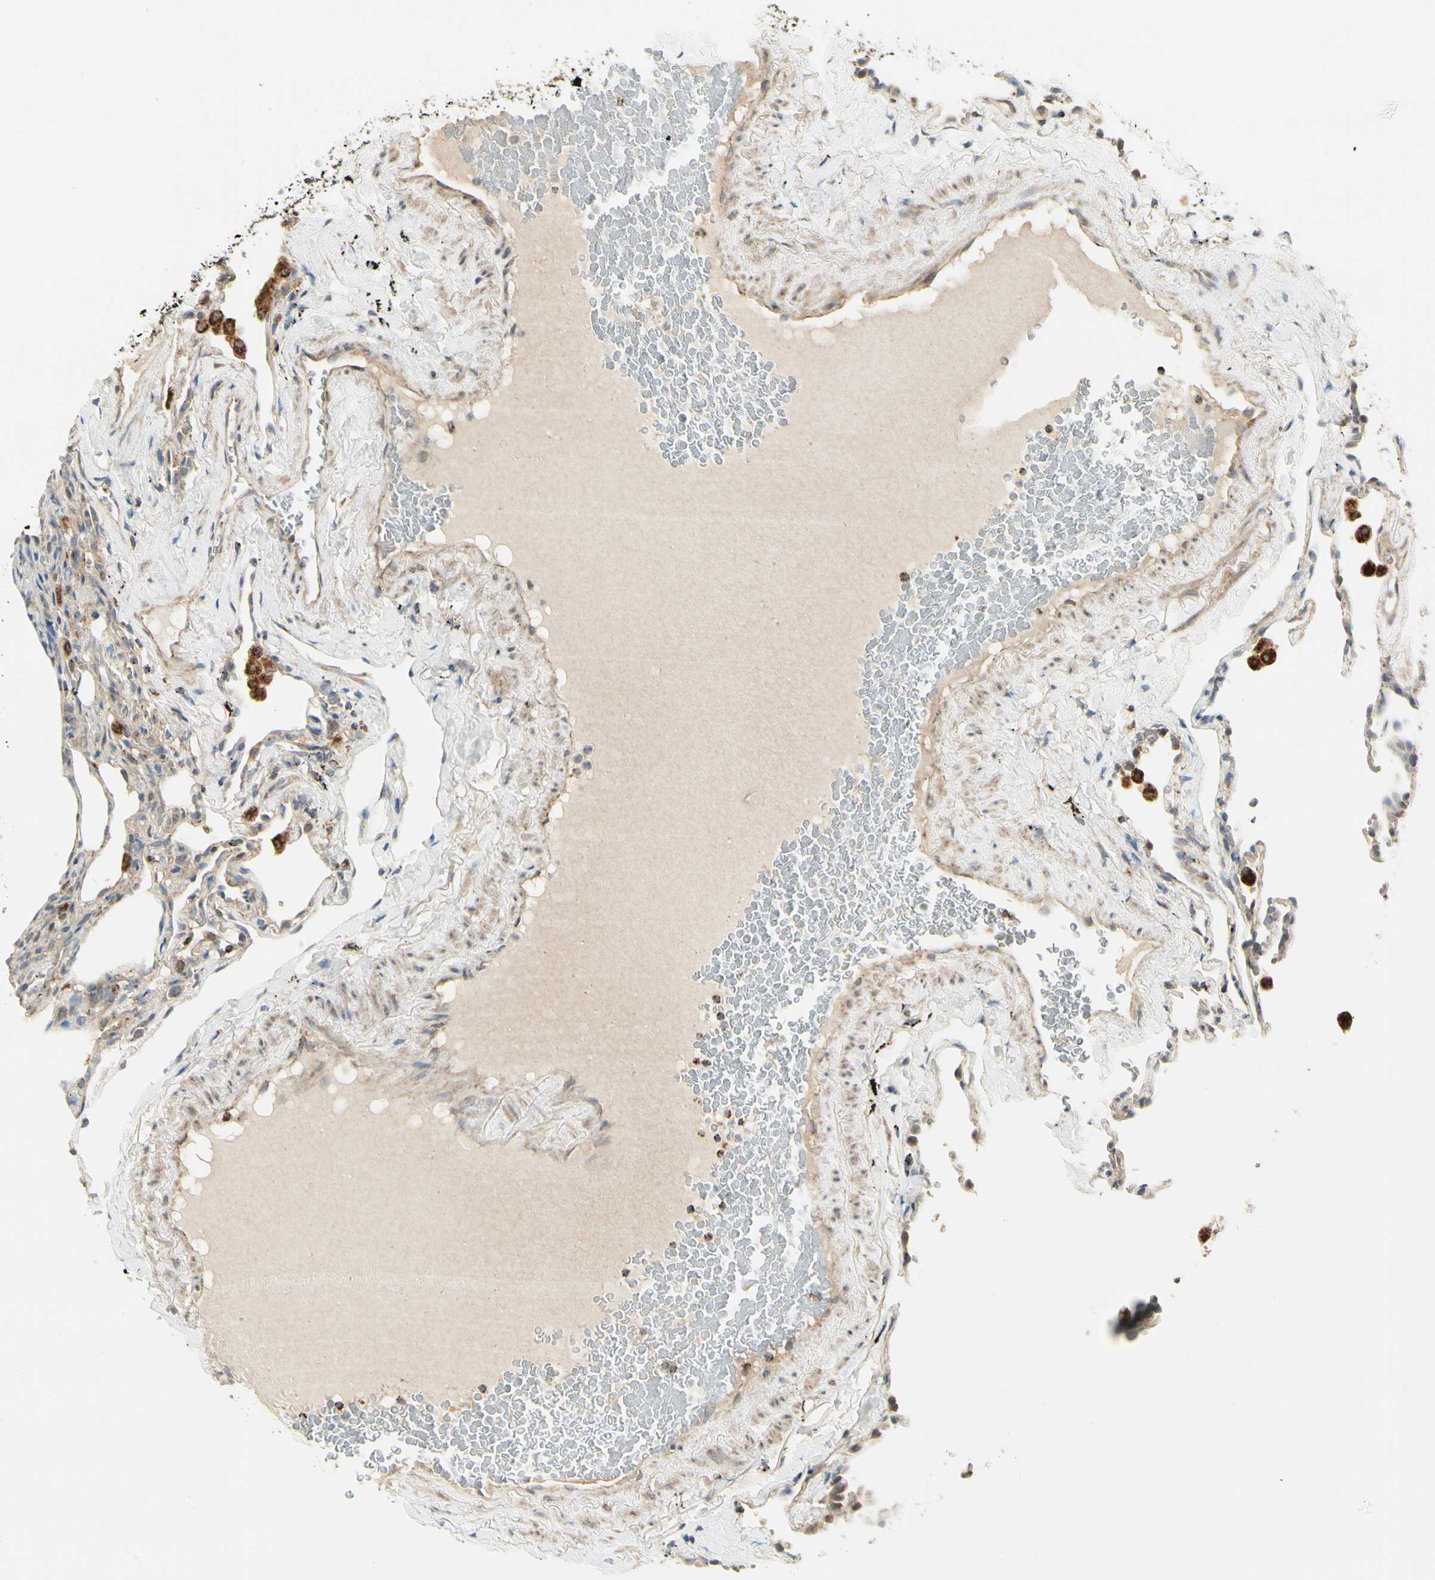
{"staining": {"intensity": "moderate", "quantity": "<25%", "location": "cytoplasmic/membranous"}, "tissue": "lung", "cell_type": "Alveolar cells", "image_type": "normal", "snomed": [{"axis": "morphology", "description": "Normal tissue, NOS"}, {"axis": "morphology", "description": "Soft tissue tumor metastatic"}, {"axis": "topography", "description": "Lung"}], "caption": "IHC of unremarkable lung reveals low levels of moderate cytoplasmic/membranous positivity in approximately <25% of alveolar cells.", "gene": "EPHB3", "patient": {"sex": "male", "age": 59}}